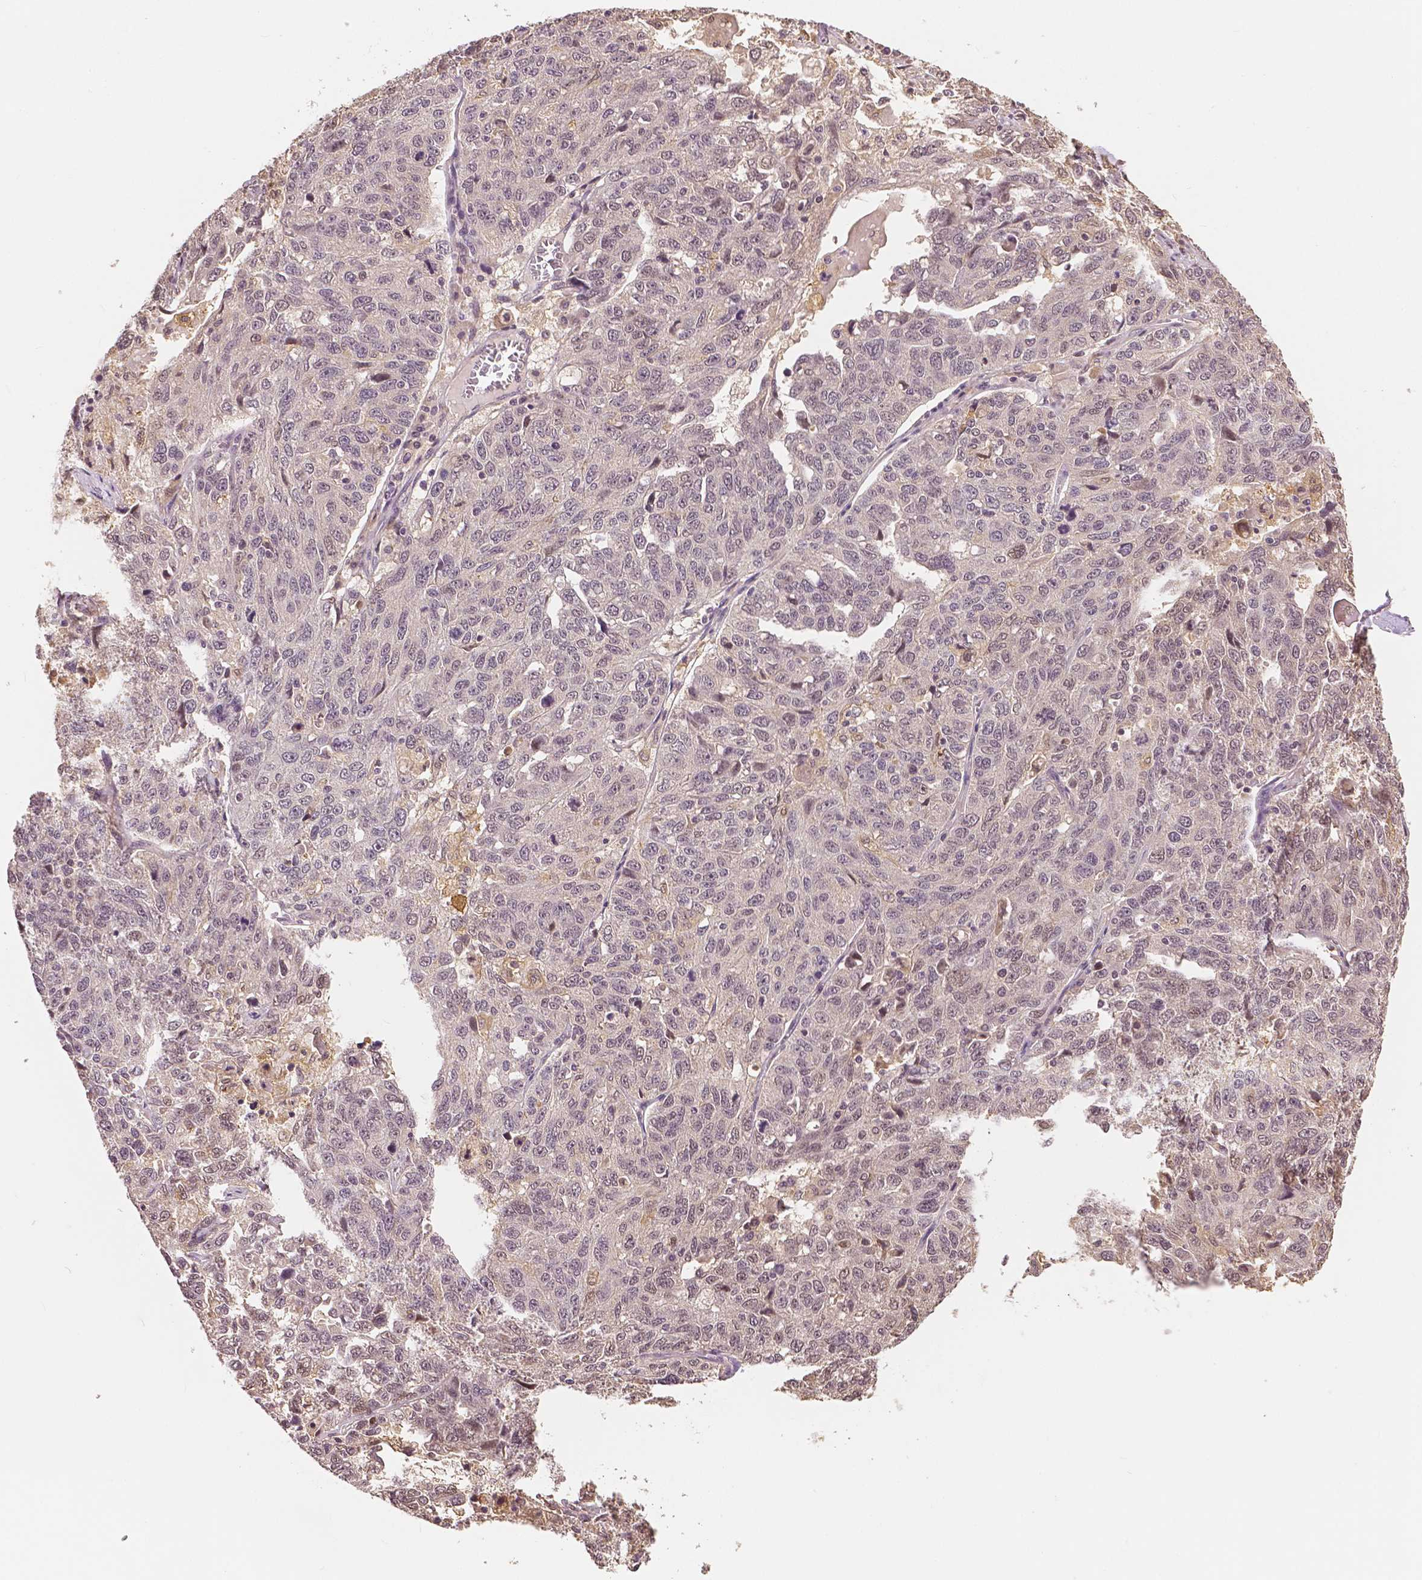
{"staining": {"intensity": "negative", "quantity": "none", "location": "none"}, "tissue": "ovarian cancer", "cell_type": "Tumor cells", "image_type": "cancer", "snomed": [{"axis": "morphology", "description": "Cystadenocarcinoma, serous, NOS"}, {"axis": "topography", "description": "Ovary"}], "caption": "A high-resolution histopathology image shows immunohistochemistry (IHC) staining of ovarian cancer, which reveals no significant expression in tumor cells.", "gene": "MAP1LC3B", "patient": {"sex": "female", "age": 71}}